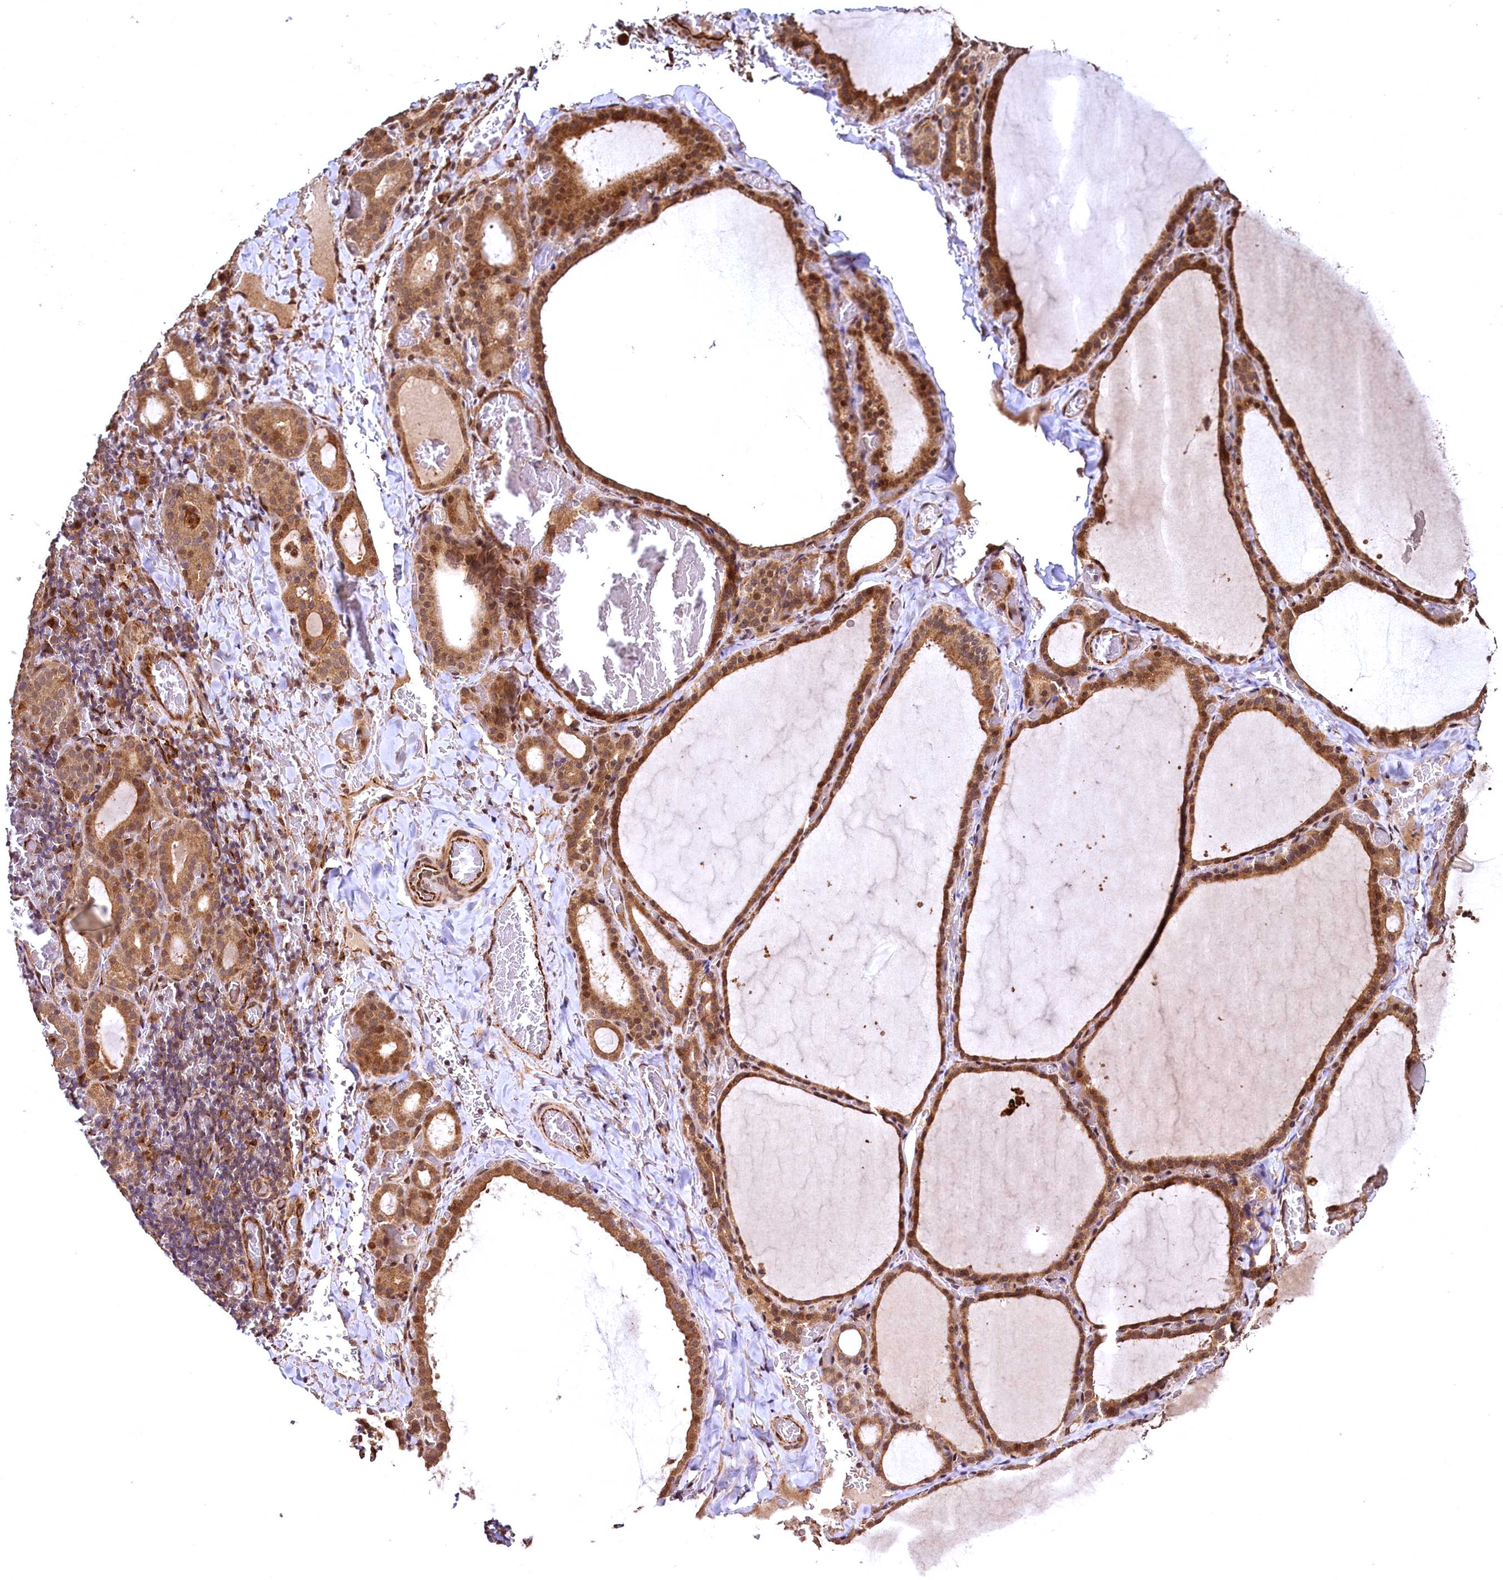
{"staining": {"intensity": "moderate", "quantity": ">75%", "location": "cytoplasmic/membranous,nuclear"}, "tissue": "thyroid gland", "cell_type": "Glandular cells", "image_type": "normal", "snomed": [{"axis": "morphology", "description": "Normal tissue, NOS"}, {"axis": "topography", "description": "Thyroid gland"}], "caption": "The image exhibits staining of normal thyroid gland, revealing moderate cytoplasmic/membranous,nuclear protein positivity (brown color) within glandular cells. (Stains: DAB in brown, nuclei in blue, Microscopy: brightfield microscopy at high magnification).", "gene": "TBCEL", "patient": {"sex": "female", "age": 39}}